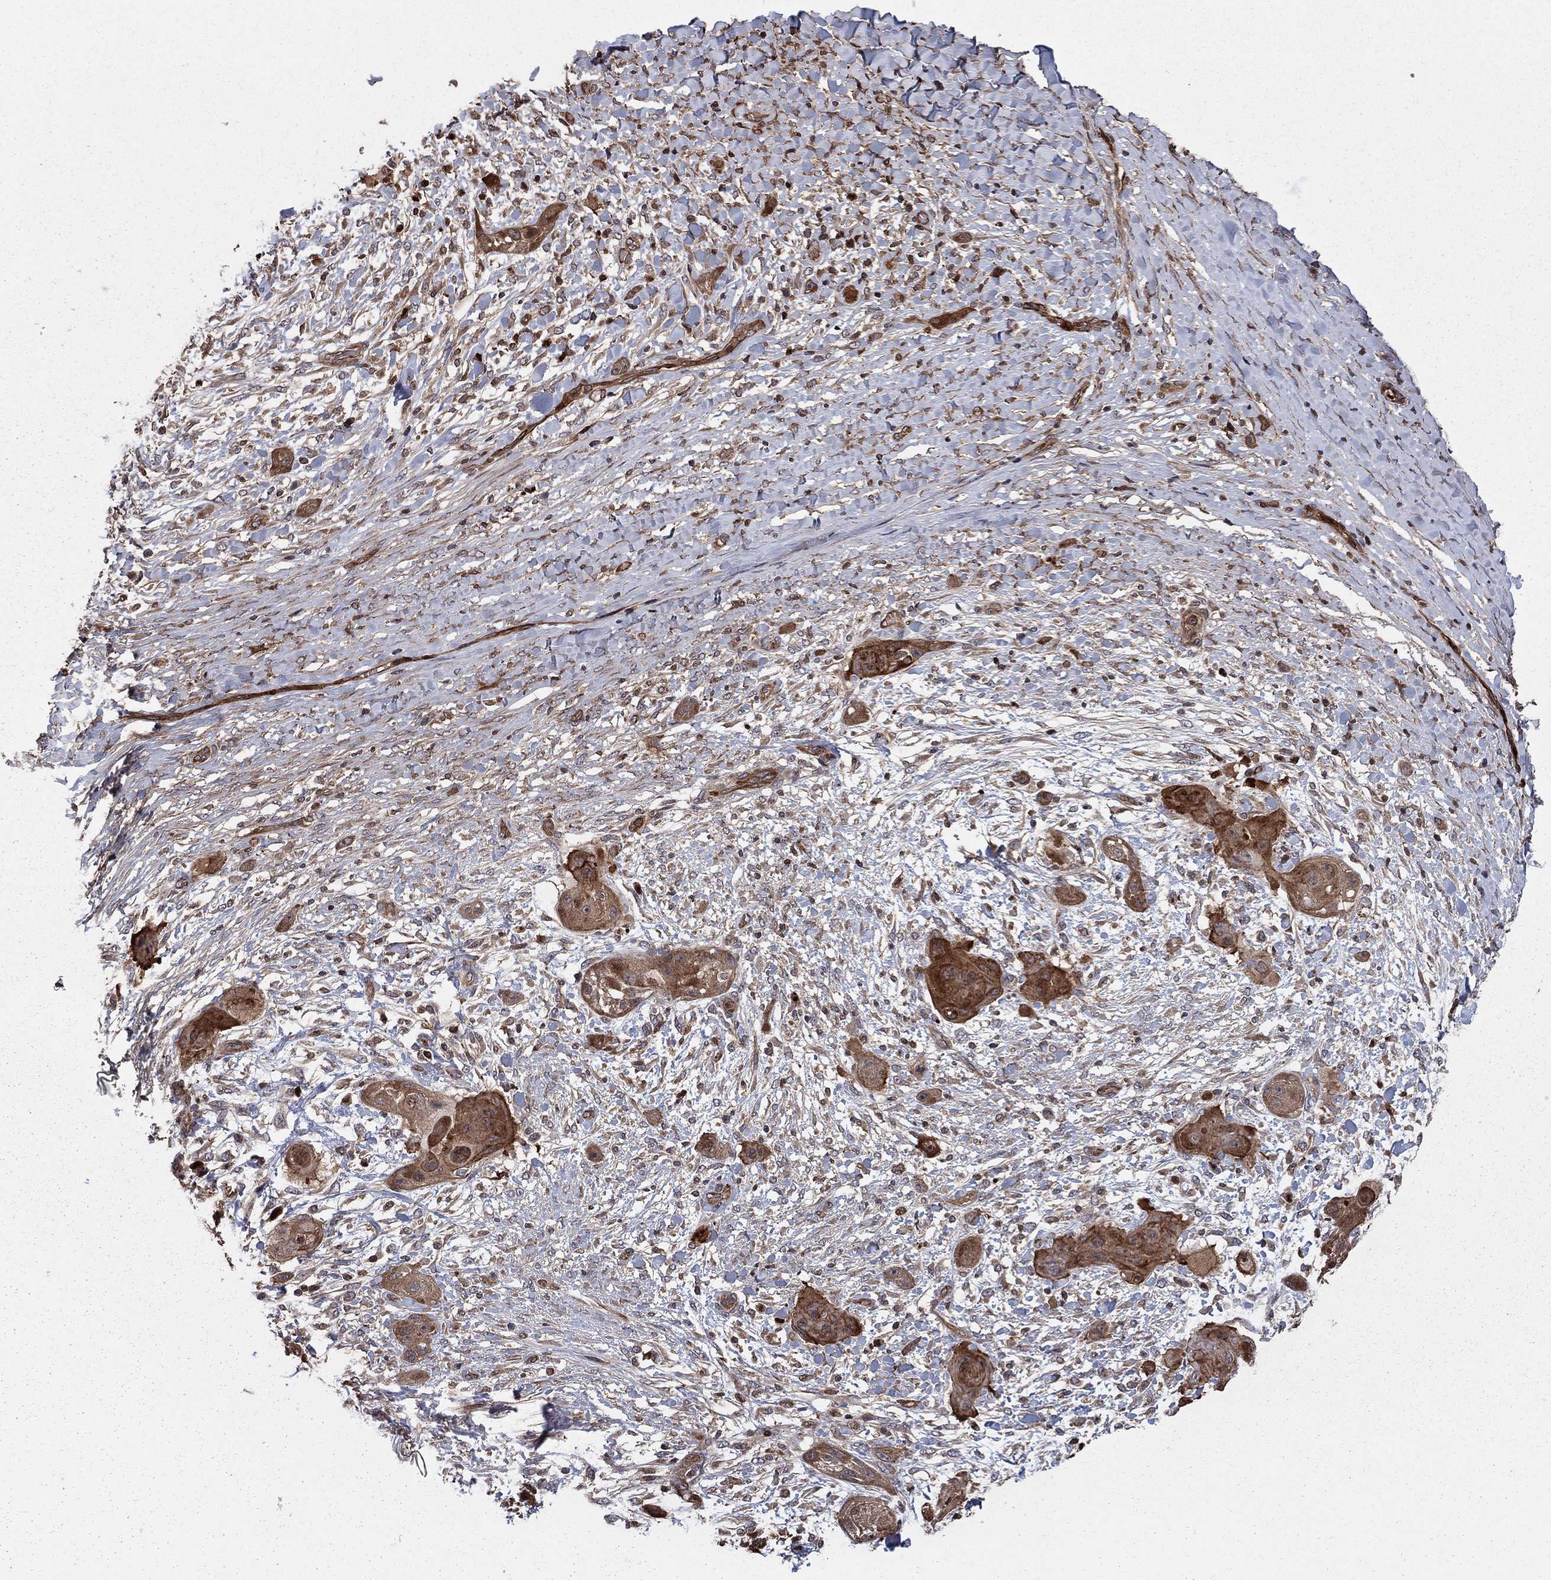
{"staining": {"intensity": "moderate", "quantity": "25%-75%", "location": "cytoplasmic/membranous"}, "tissue": "skin cancer", "cell_type": "Tumor cells", "image_type": "cancer", "snomed": [{"axis": "morphology", "description": "Squamous cell carcinoma, NOS"}, {"axis": "topography", "description": "Skin"}], "caption": "This micrograph displays immunohistochemistry (IHC) staining of human skin cancer, with medium moderate cytoplasmic/membranous expression in approximately 25%-75% of tumor cells.", "gene": "GYG1", "patient": {"sex": "male", "age": 62}}